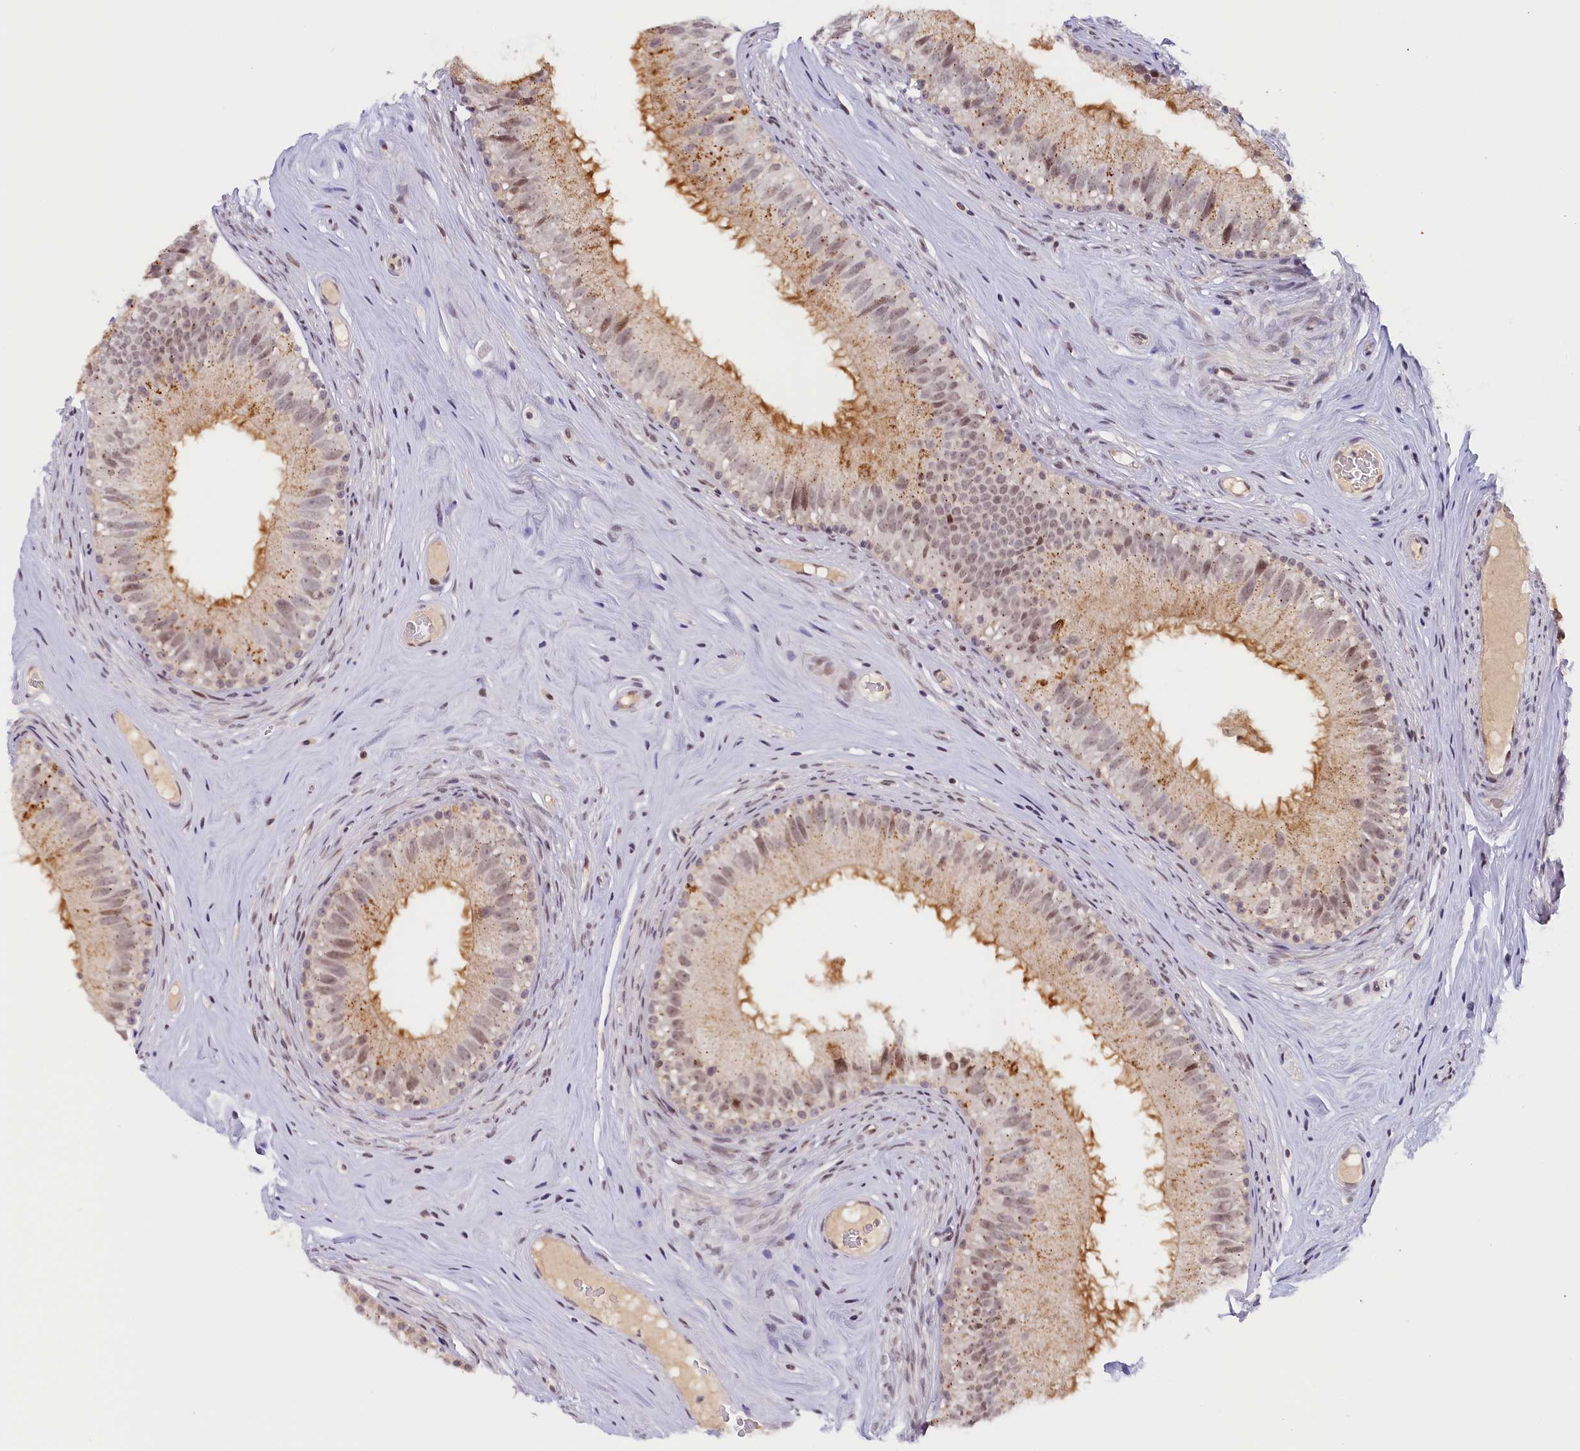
{"staining": {"intensity": "moderate", "quantity": "25%-75%", "location": "cytoplasmic/membranous,nuclear"}, "tissue": "epididymis", "cell_type": "Glandular cells", "image_type": "normal", "snomed": [{"axis": "morphology", "description": "Normal tissue, NOS"}, {"axis": "topography", "description": "Epididymis"}], "caption": "DAB (3,3'-diaminobenzidine) immunohistochemical staining of benign human epididymis exhibits moderate cytoplasmic/membranous,nuclear protein positivity in approximately 25%-75% of glandular cells. (IHC, brightfield microscopy, high magnification).", "gene": "SEC31B", "patient": {"sex": "male", "age": 45}}